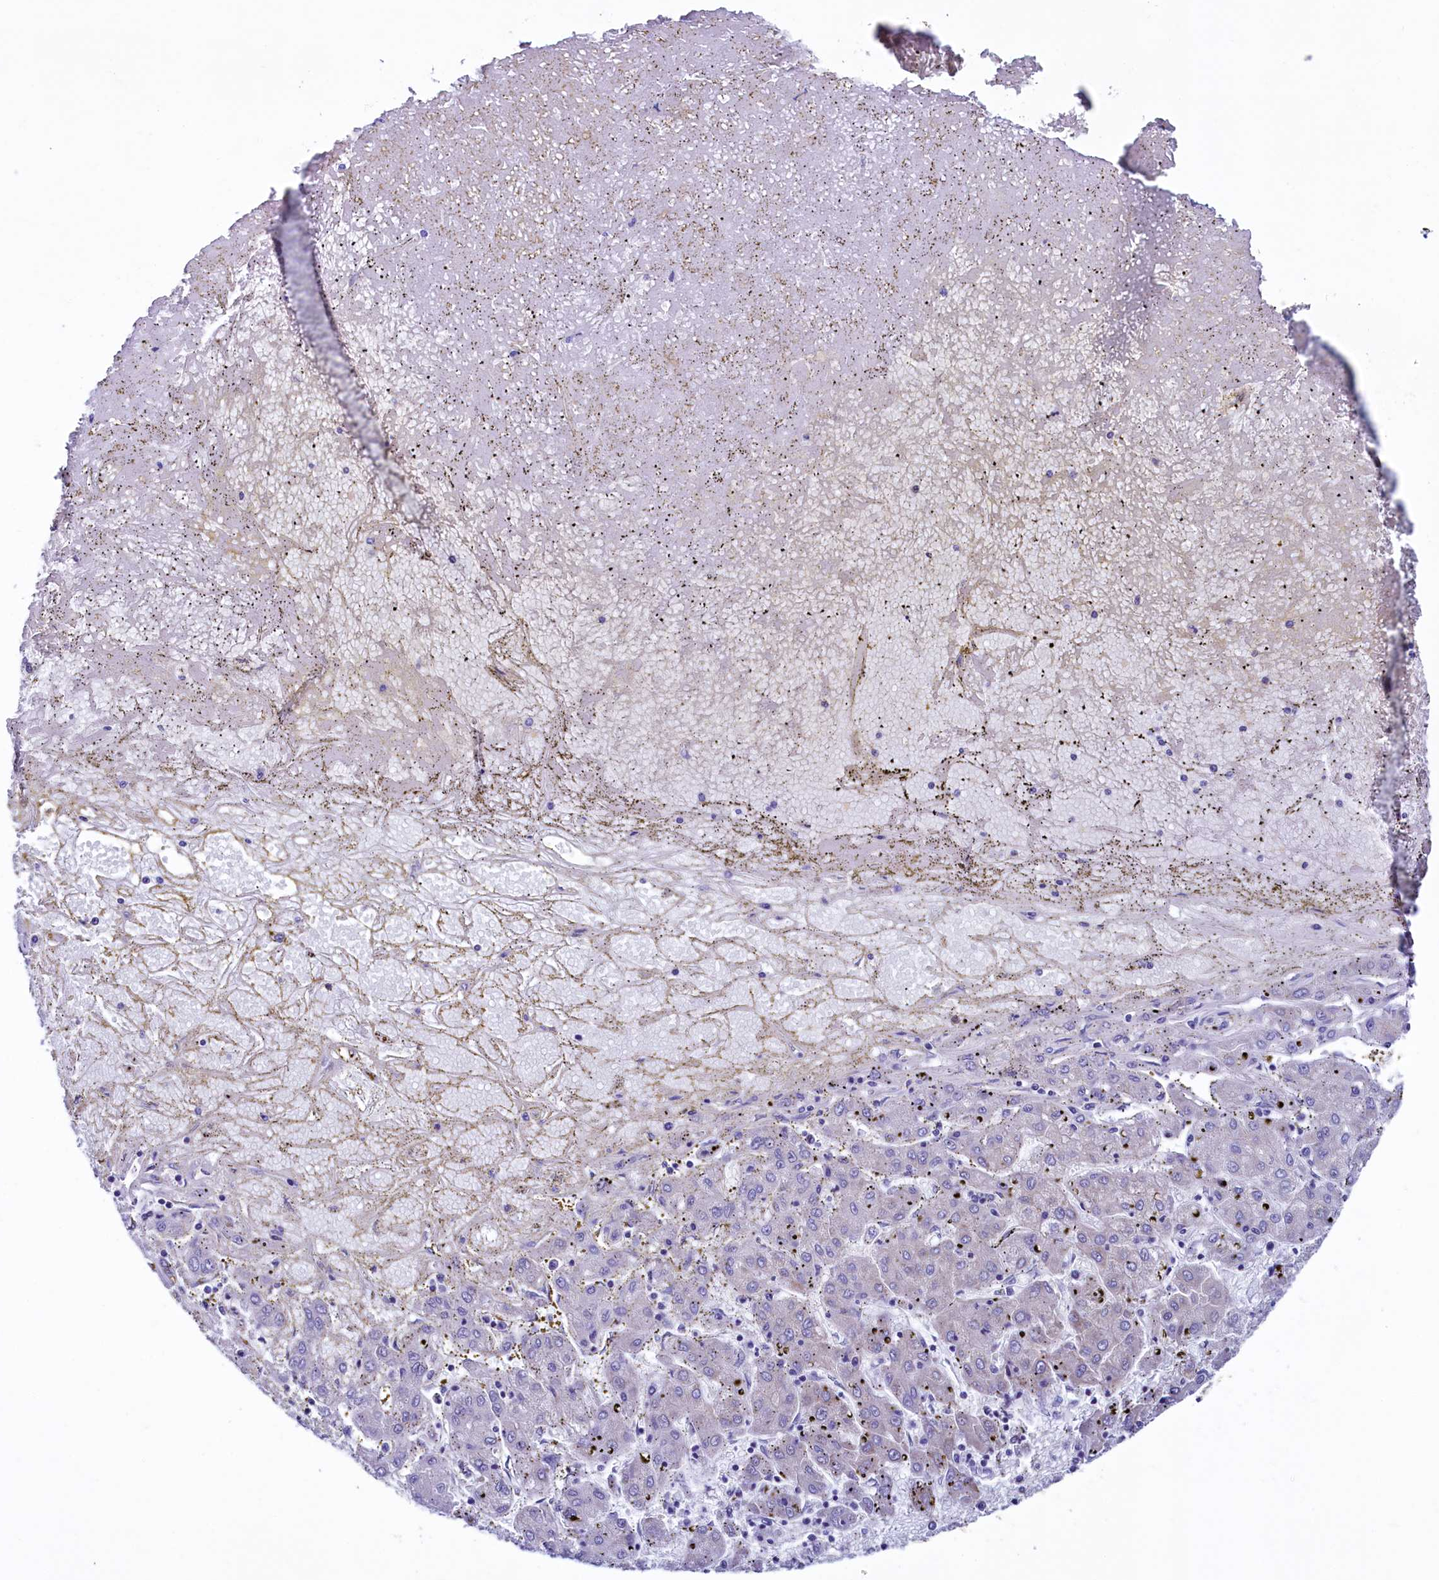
{"staining": {"intensity": "negative", "quantity": "none", "location": "none"}, "tissue": "liver cancer", "cell_type": "Tumor cells", "image_type": "cancer", "snomed": [{"axis": "morphology", "description": "Carcinoma, Hepatocellular, NOS"}, {"axis": "topography", "description": "Liver"}], "caption": "Immunohistochemistry image of neoplastic tissue: liver cancer stained with DAB (3,3'-diaminobenzidine) shows no significant protein staining in tumor cells. (Brightfield microscopy of DAB (3,3'-diaminobenzidine) immunohistochemistry at high magnification).", "gene": "KRBOX5", "patient": {"sex": "male", "age": 72}}